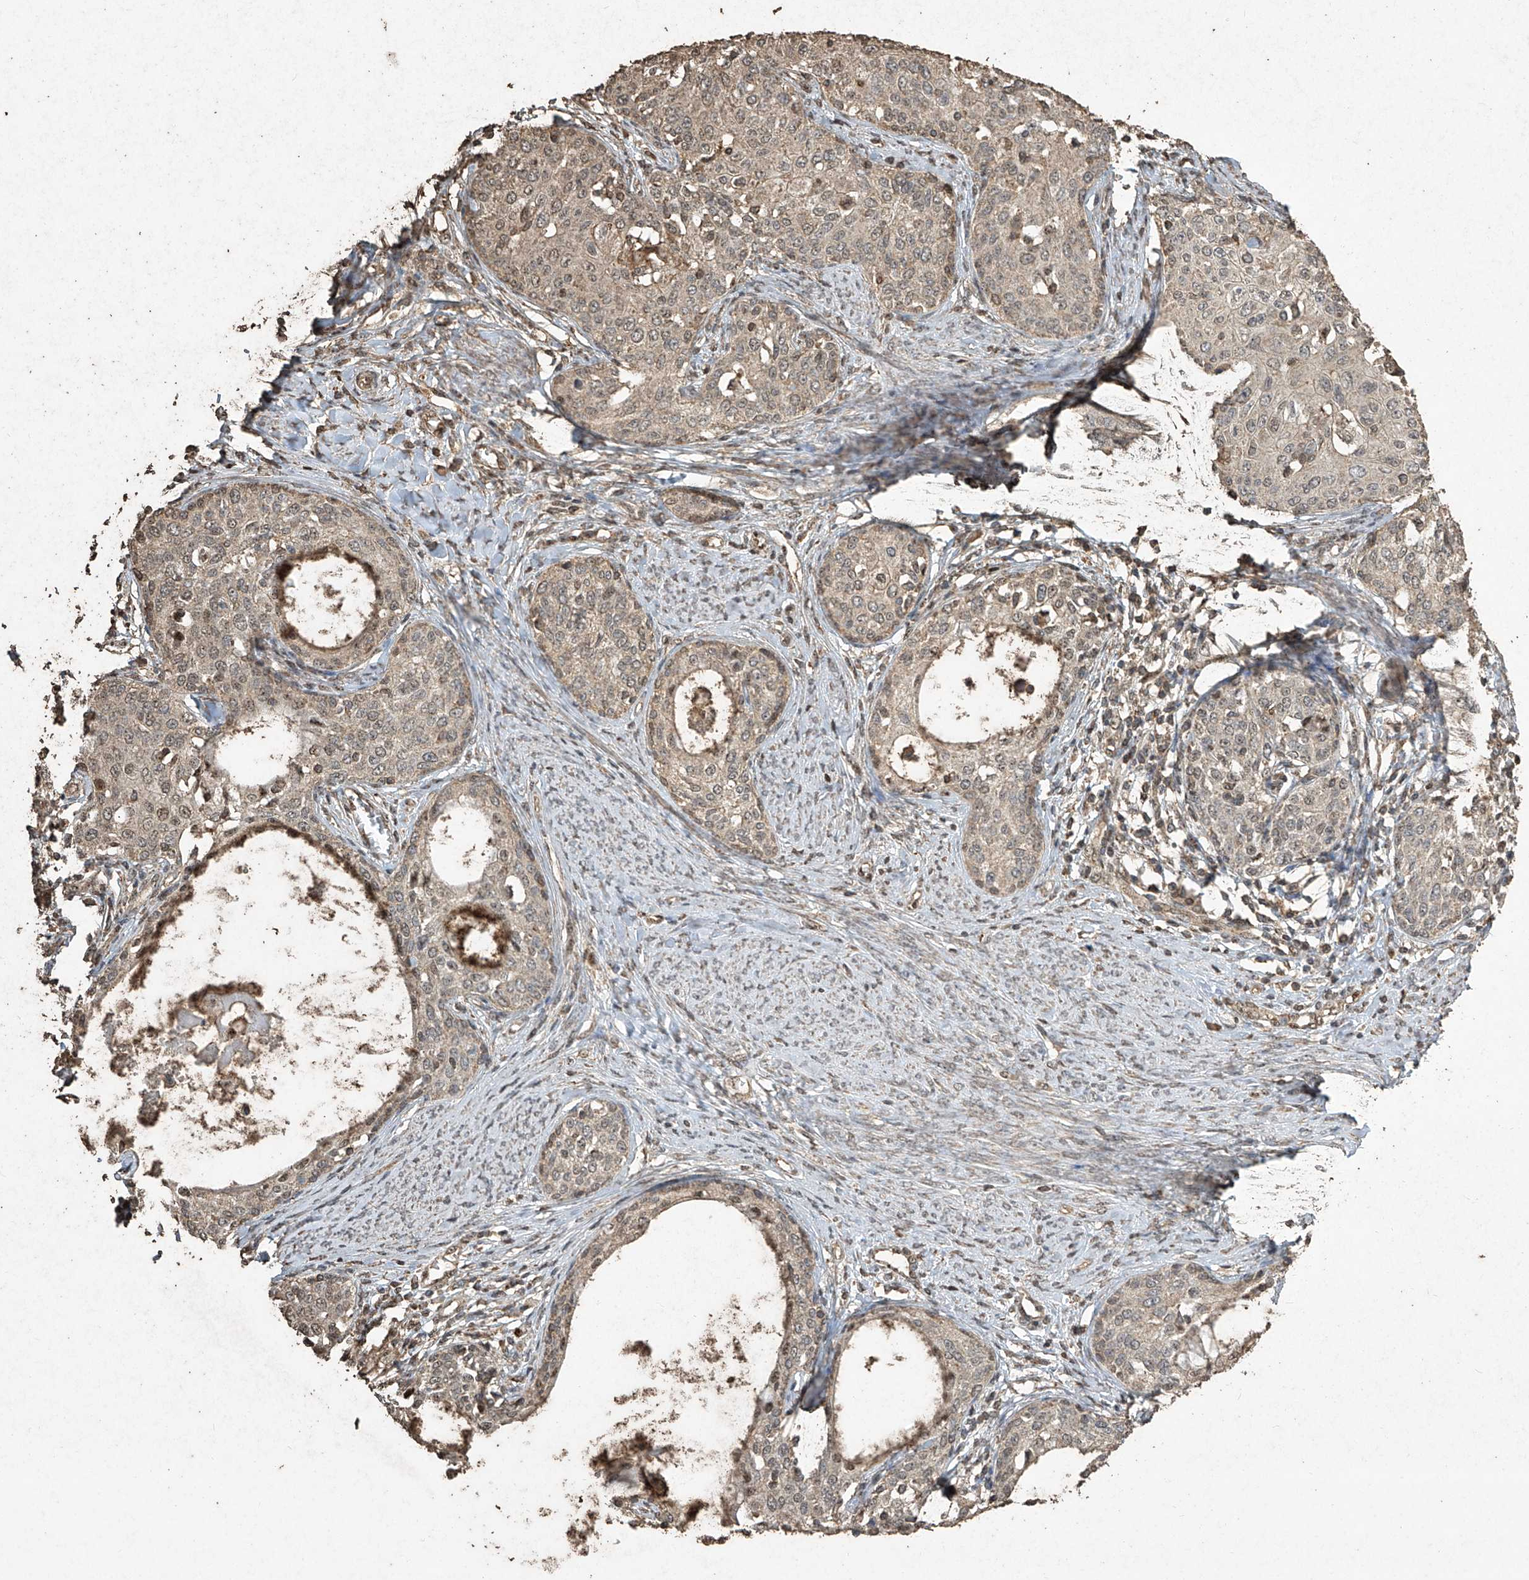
{"staining": {"intensity": "weak", "quantity": "<25%", "location": "nuclear"}, "tissue": "cervical cancer", "cell_type": "Tumor cells", "image_type": "cancer", "snomed": [{"axis": "morphology", "description": "Squamous cell carcinoma, NOS"}, {"axis": "morphology", "description": "Adenocarcinoma, NOS"}, {"axis": "topography", "description": "Cervix"}], "caption": "An image of human cervical cancer is negative for staining in tumor cells.", "gene": "ERBB3", "patient": {"sex": "female", "age": 52}}